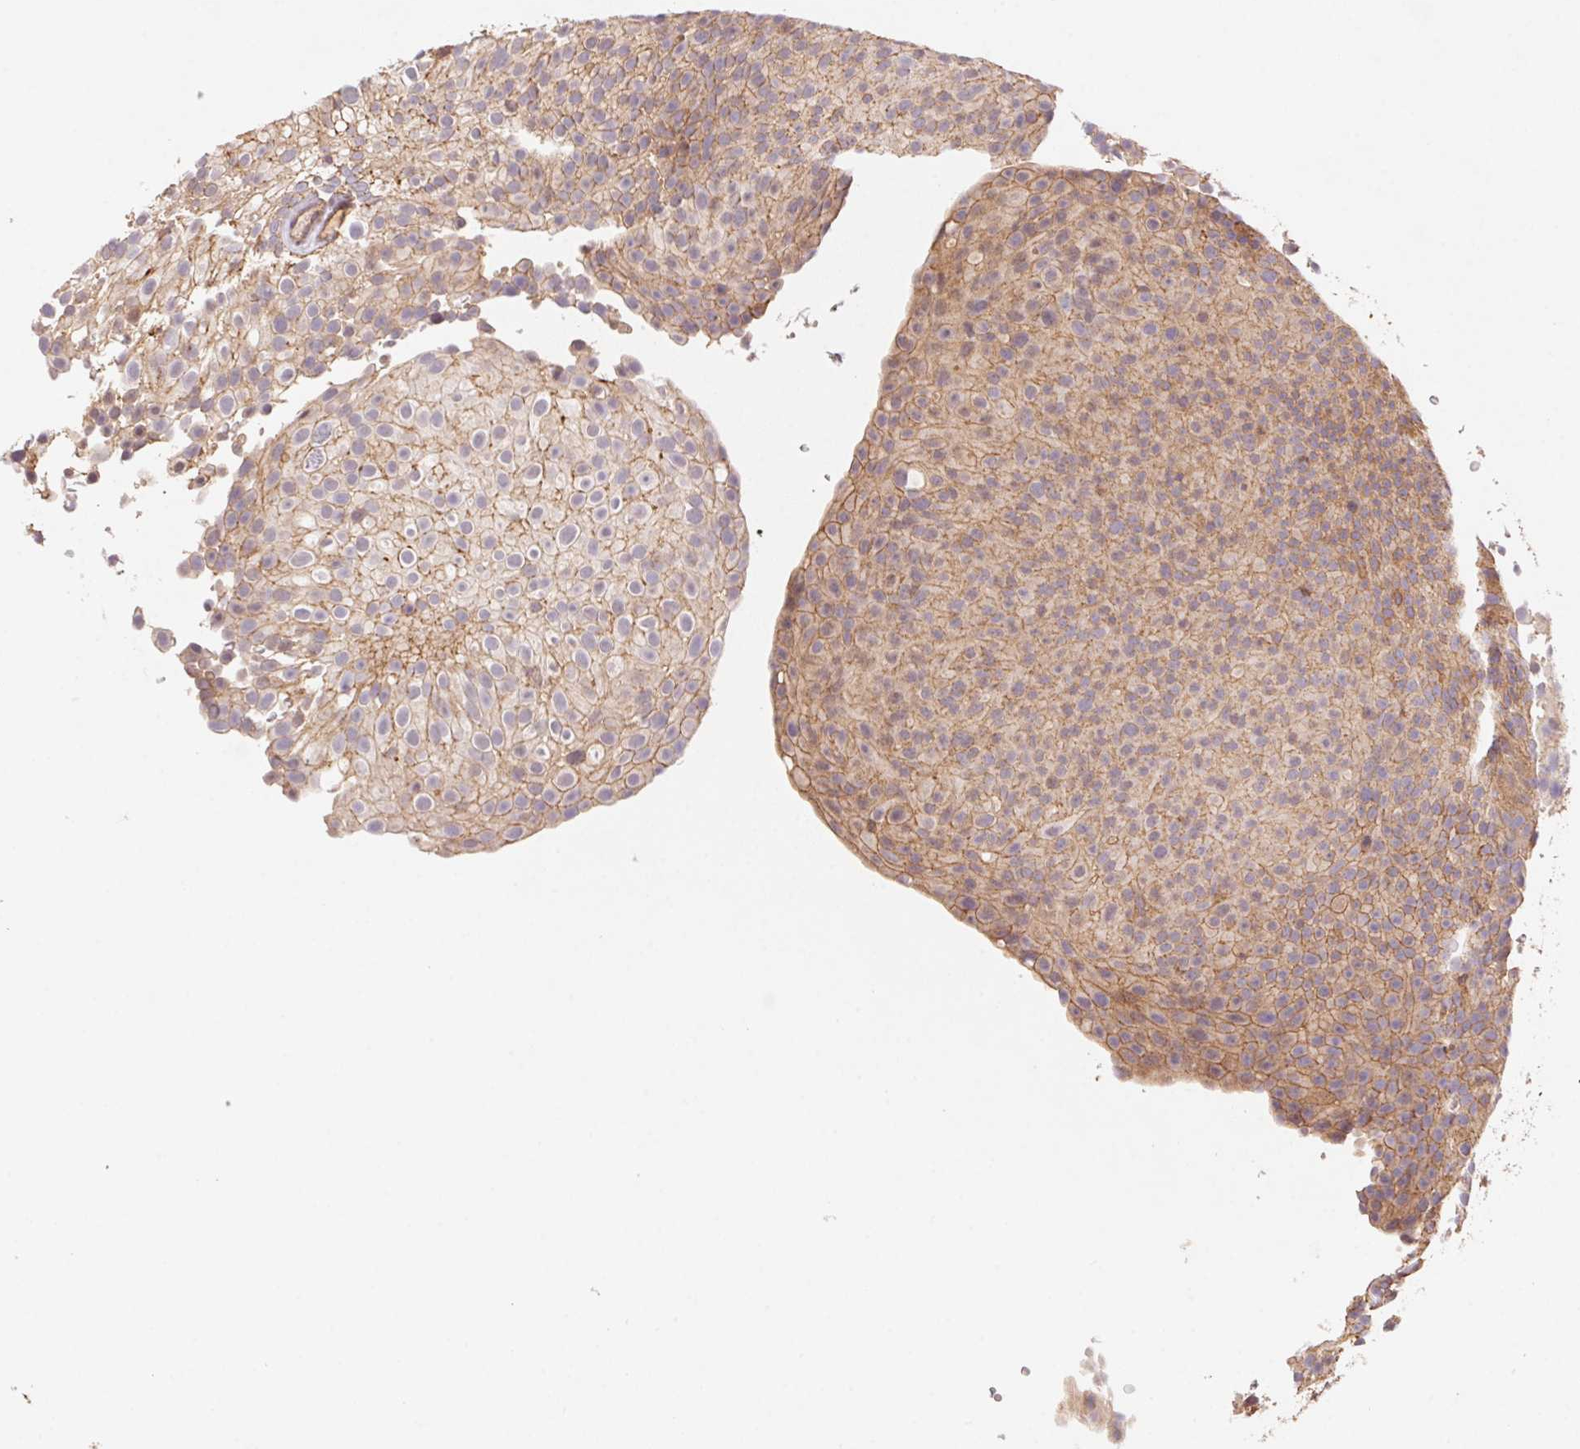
{"staining": {"intensity": "weak", "quantity": "25%-75%", "location": "cytoplasmic/membranous"}, "tissue": "urothelial cancer", "cell_type": "Tumor cells", "image_type": "cancer", "snomed": [{"axis": "morphology", "description": "Urothelial carcinoma, Low grade"}, {"axis": "topography", "description": "Urinary bladder"}], "caption": "Protein expression analysis of low-grade urothelial carcinoma exhibits weak cytoplasmic/membranous positivity in about 25%-75% of tumor cells.", "gene": "ATG10", "patient": {"sex": "male", "age": 78}}